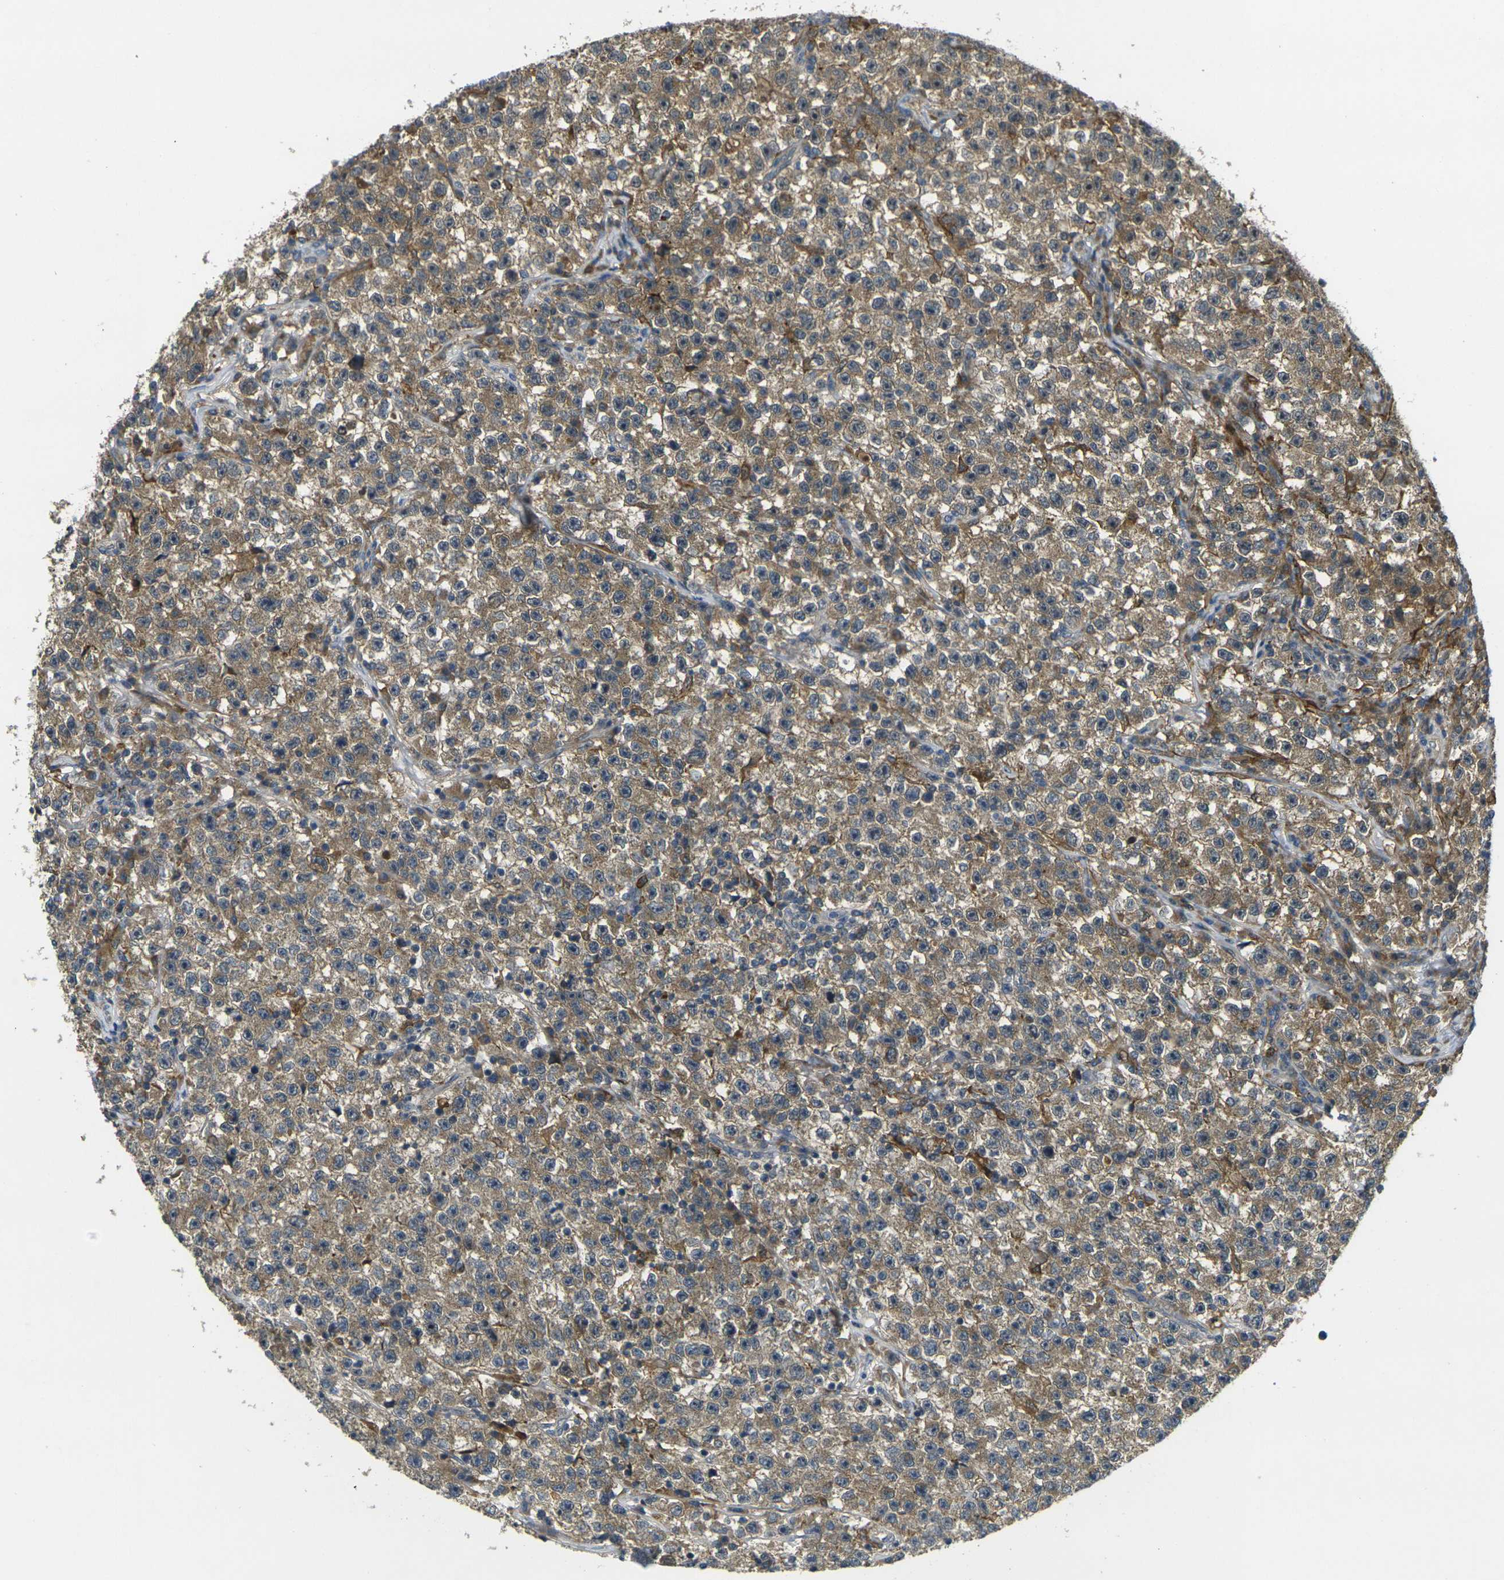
{"staining": {"intensity": "moderate", "quantity": ">75%", "location": "cytoplasmic/membranous"}, "tissue": "testis cancer", "cell_type": "Tumor cells", "image_type": "cancer", "snomed": [{"axis": "morphology", "description": "Seminoma, NOS"}, {"axis": "topography", "description": "Testis"}], "caption": "A histopathology image of human testis seminoma stained for a protein demonstrates moderate cytoplasmic/membranous brown staining in tumor cells.", "gene": "PIGL", "patient": {"sex": "male", "age": 22}}